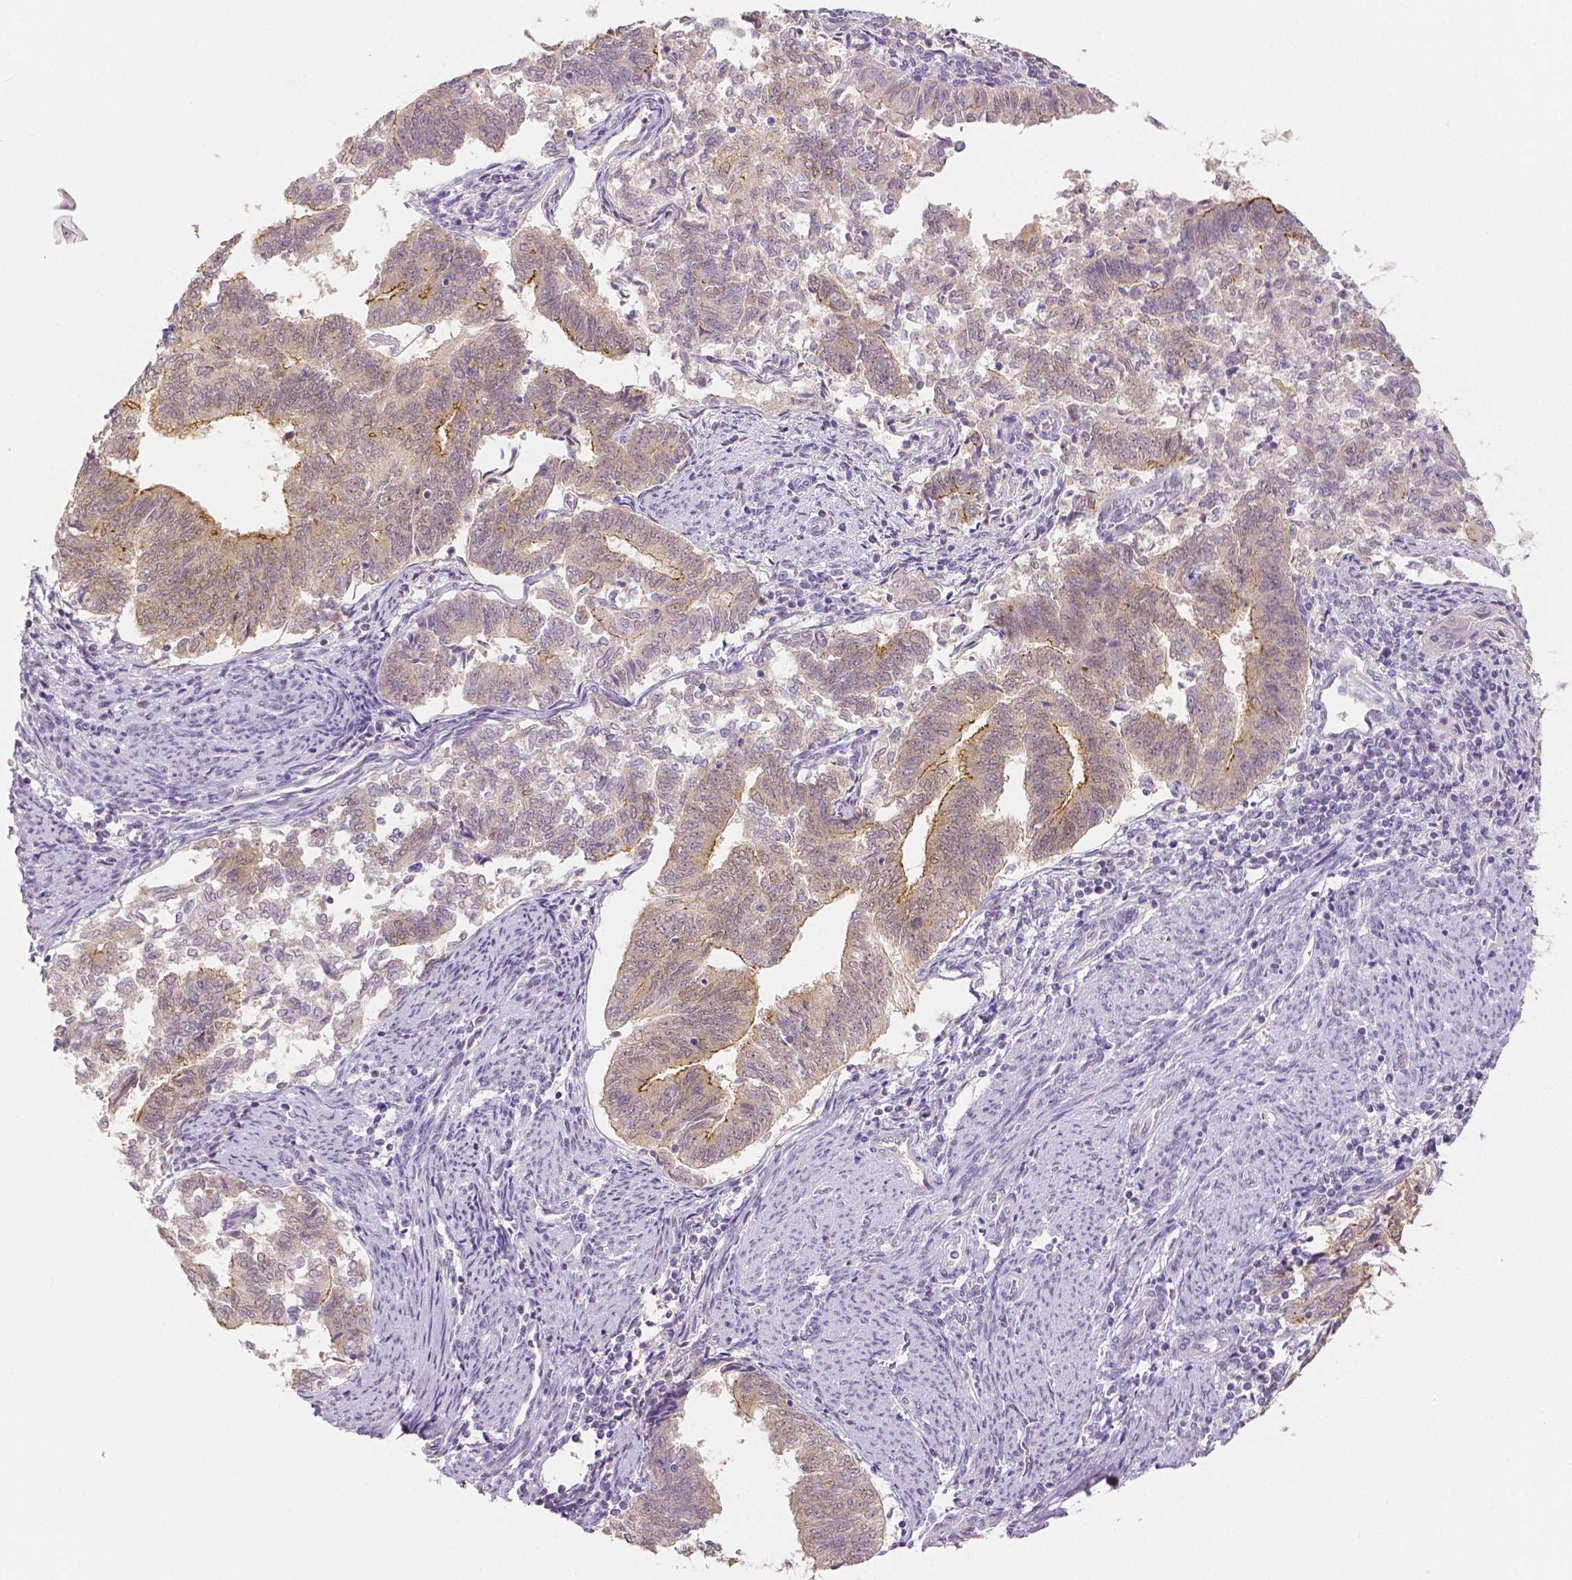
{"staining": {"intensity": "moderate", "quantity": ">75%", "location": "cytoplasmic/membranous"}, "tissue": "endometrial cancer", "cell_type": "Tumor cells", "image_type": "cancer", "snomed": [{"axis": "morphology", "description": "Adenocarcinoma, NOS"}, {"axis": "topography", "description": "Endometrium"}], "caption": "A histopathology image of human endometrial adenocarcinoma stained for a protein exhibits moderate cytoplasmic/membranous brown staining in tumor cells.", "gene": "OCLN", "patient": {"sex": "female", "age": 65}}